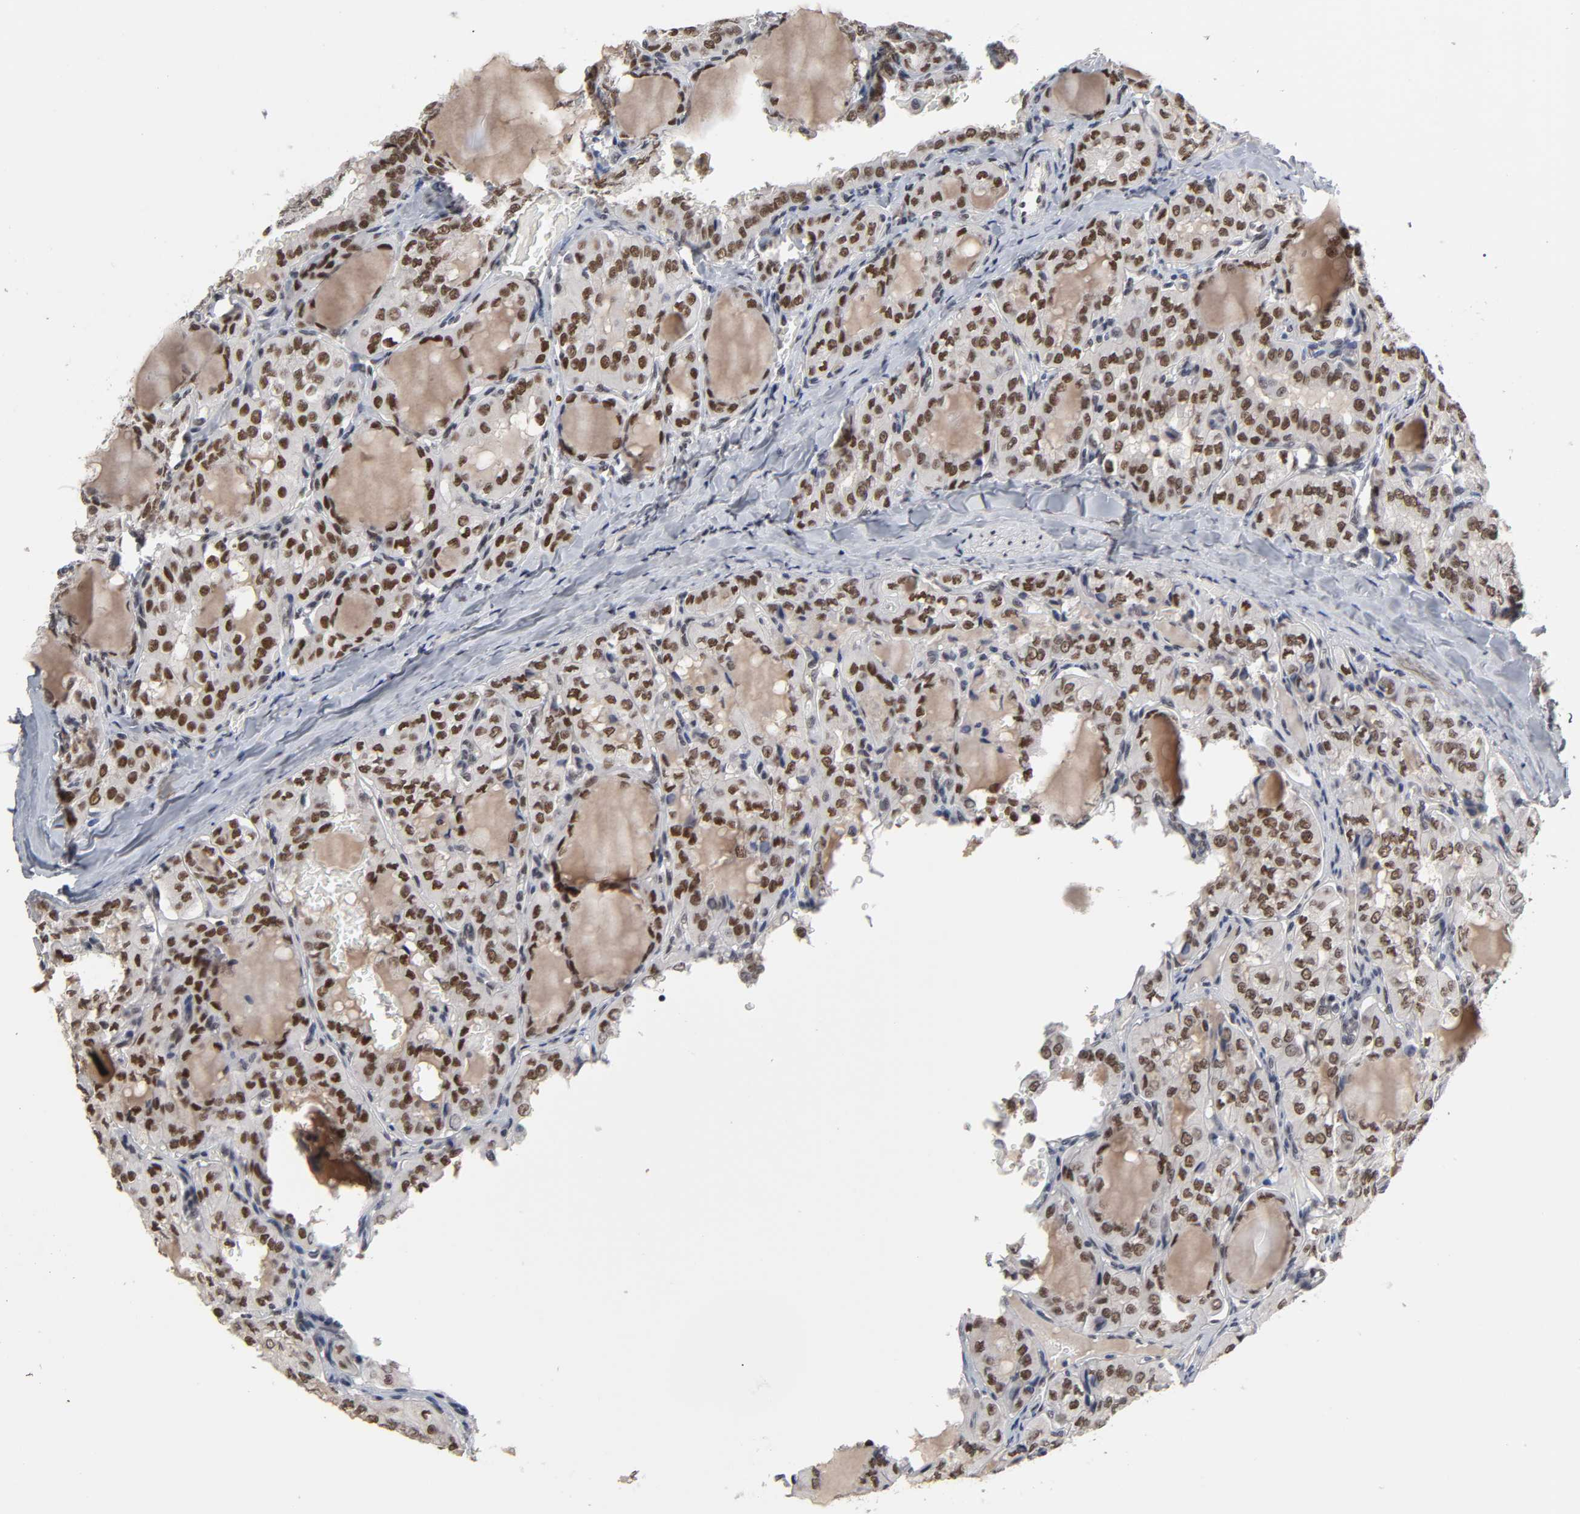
{"staining": {"intensity": "moderate", "quantity": ">75%", "location": "nuclear"}, "tissue": "thyroid cancer", "cell_type": "Tumor cells", "image_type": "cancer", "snomed": [{"axis": "morphology", "description": "Papillary adenocarcinoma, NOS"}, {"axis": "topography", "description": "Thyroid gland"}], "caption": "This is an image of immunohistochemistry staining of thyroid papillary adenocarcinoma, which shows moderate staining in the nuclear of tumor cells.", "gene": "TRIM33", "patient": {"sex": "male", "age": 20}}